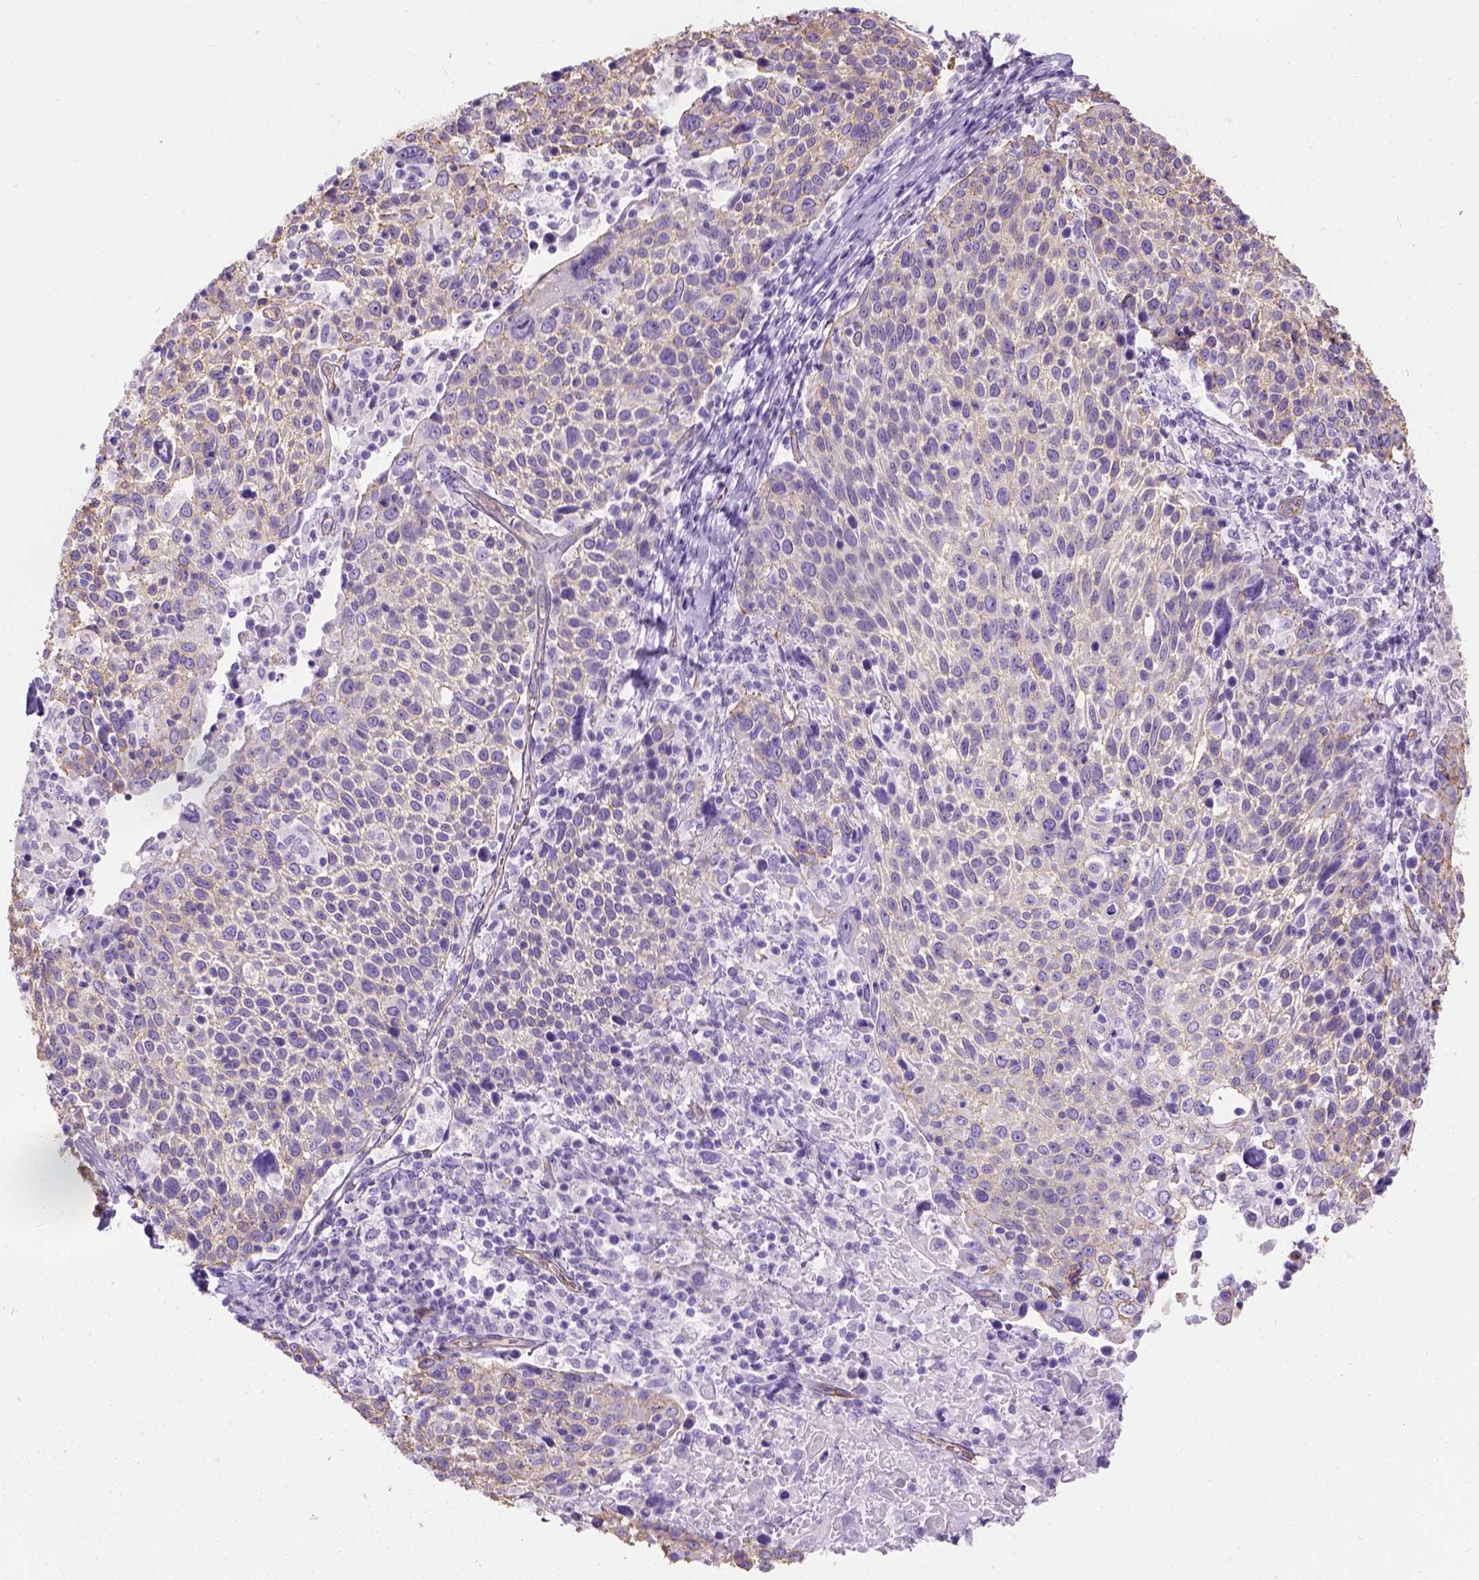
{"staining": {"intensity": "weak", "quantity": "25%-75%", "location": "cytoplasmic/membranous"}, "tissue": "cervical cancer", "cell_type": "Tumor cells", "image_type": "cancer", "snomed": [{"axis": "morphology", "description": "Squamous cell carcinoma, NOS"}, {"axis": "topography", "description": "Cervix"}], "caption": "A histopathology image of human cervical cancer stained for a protein shows weak cytoplasmic/membranous brown staining in tumor cells.", "gene": "PHF7", "patient": {"sex": "female", "age": 61}}